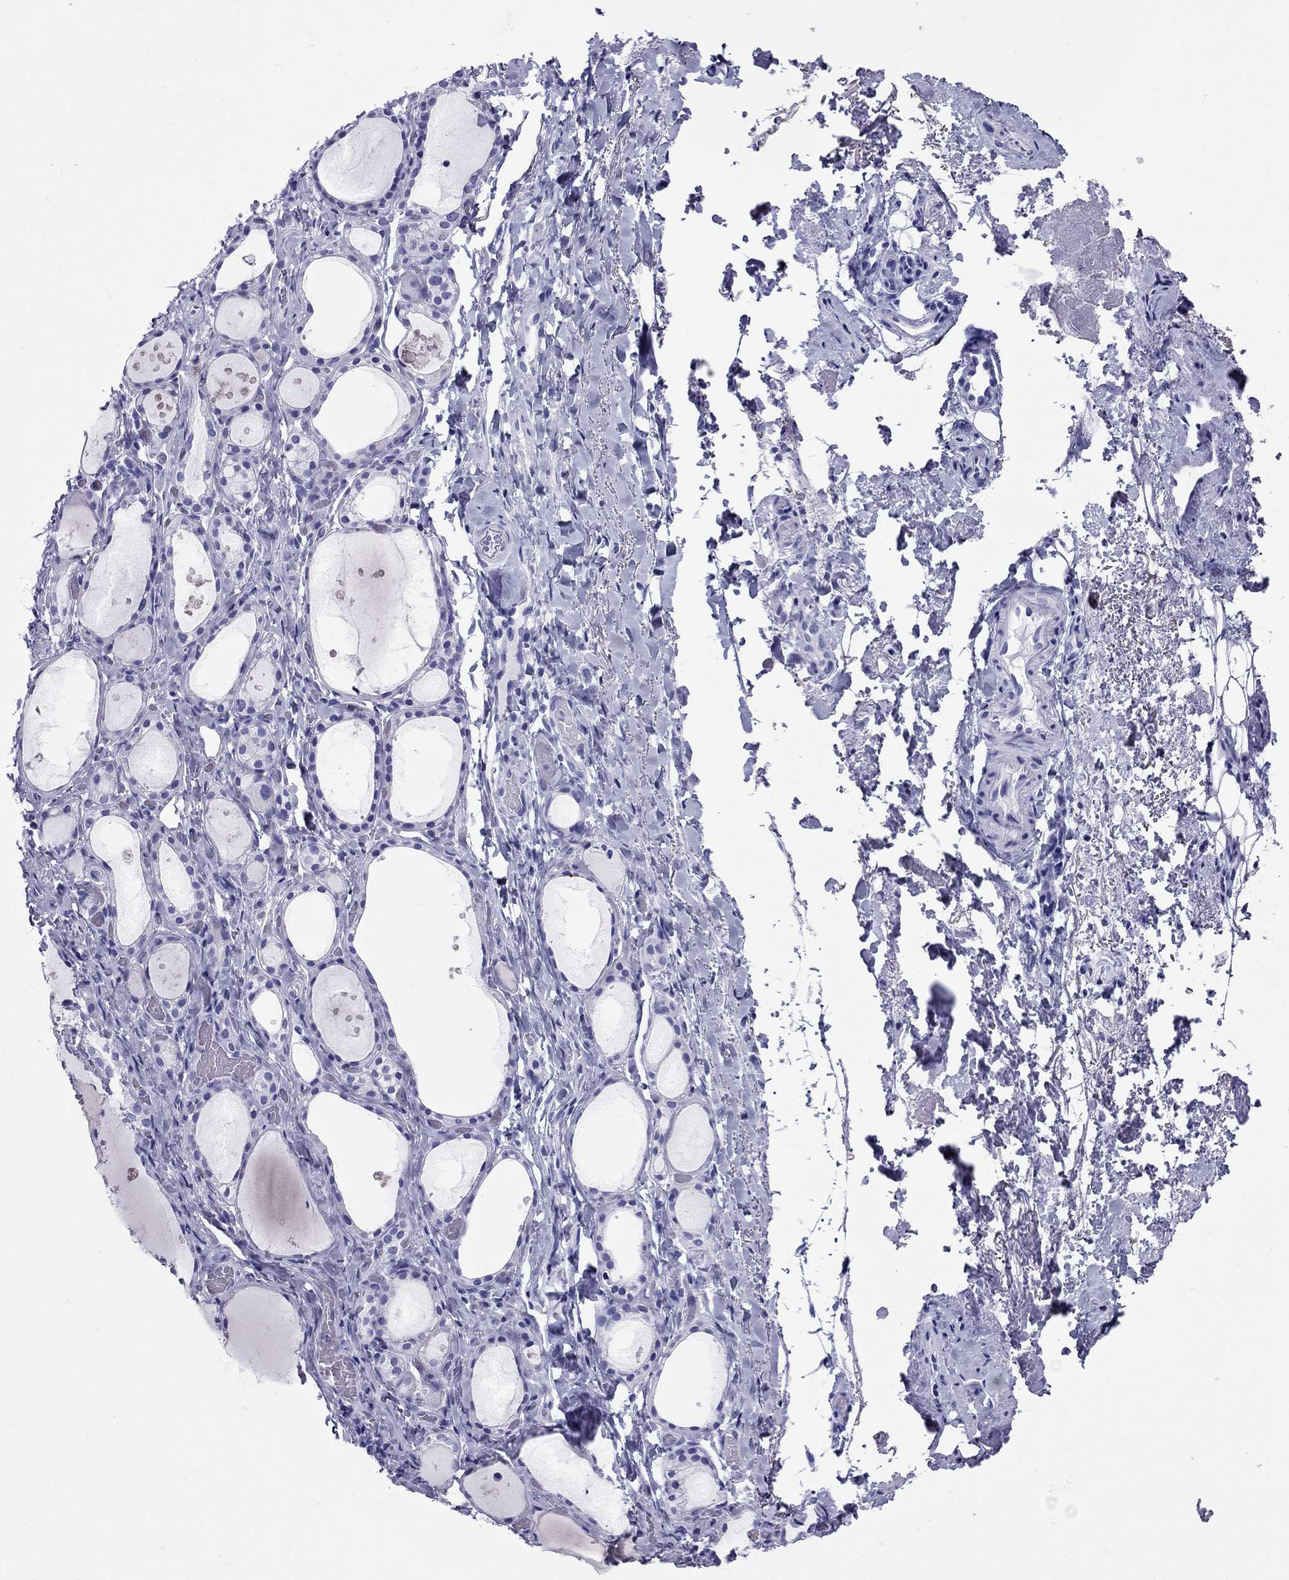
{"staining": {"intensity": "negative", "quantity": "none", "location": "none"}, "tissue": "thyroid gland", "cell_type": "Glandular cells", "image_type": "normal", "snomed": [{"axis": "morphology", "description": "Normal tissue, NOS"}, {"axis": "topography", "description": "Thyroid gland"}], "caption": "IHC of normal human thyroid gland reveals no expression in glandular cells. (Brightfield microscopy of DAB (3,3'-diaminobenzidine) immunohistochemistry at high magnification).", "gene": "AVPR1B", "patient": {"sex": "male", "age": 68}}